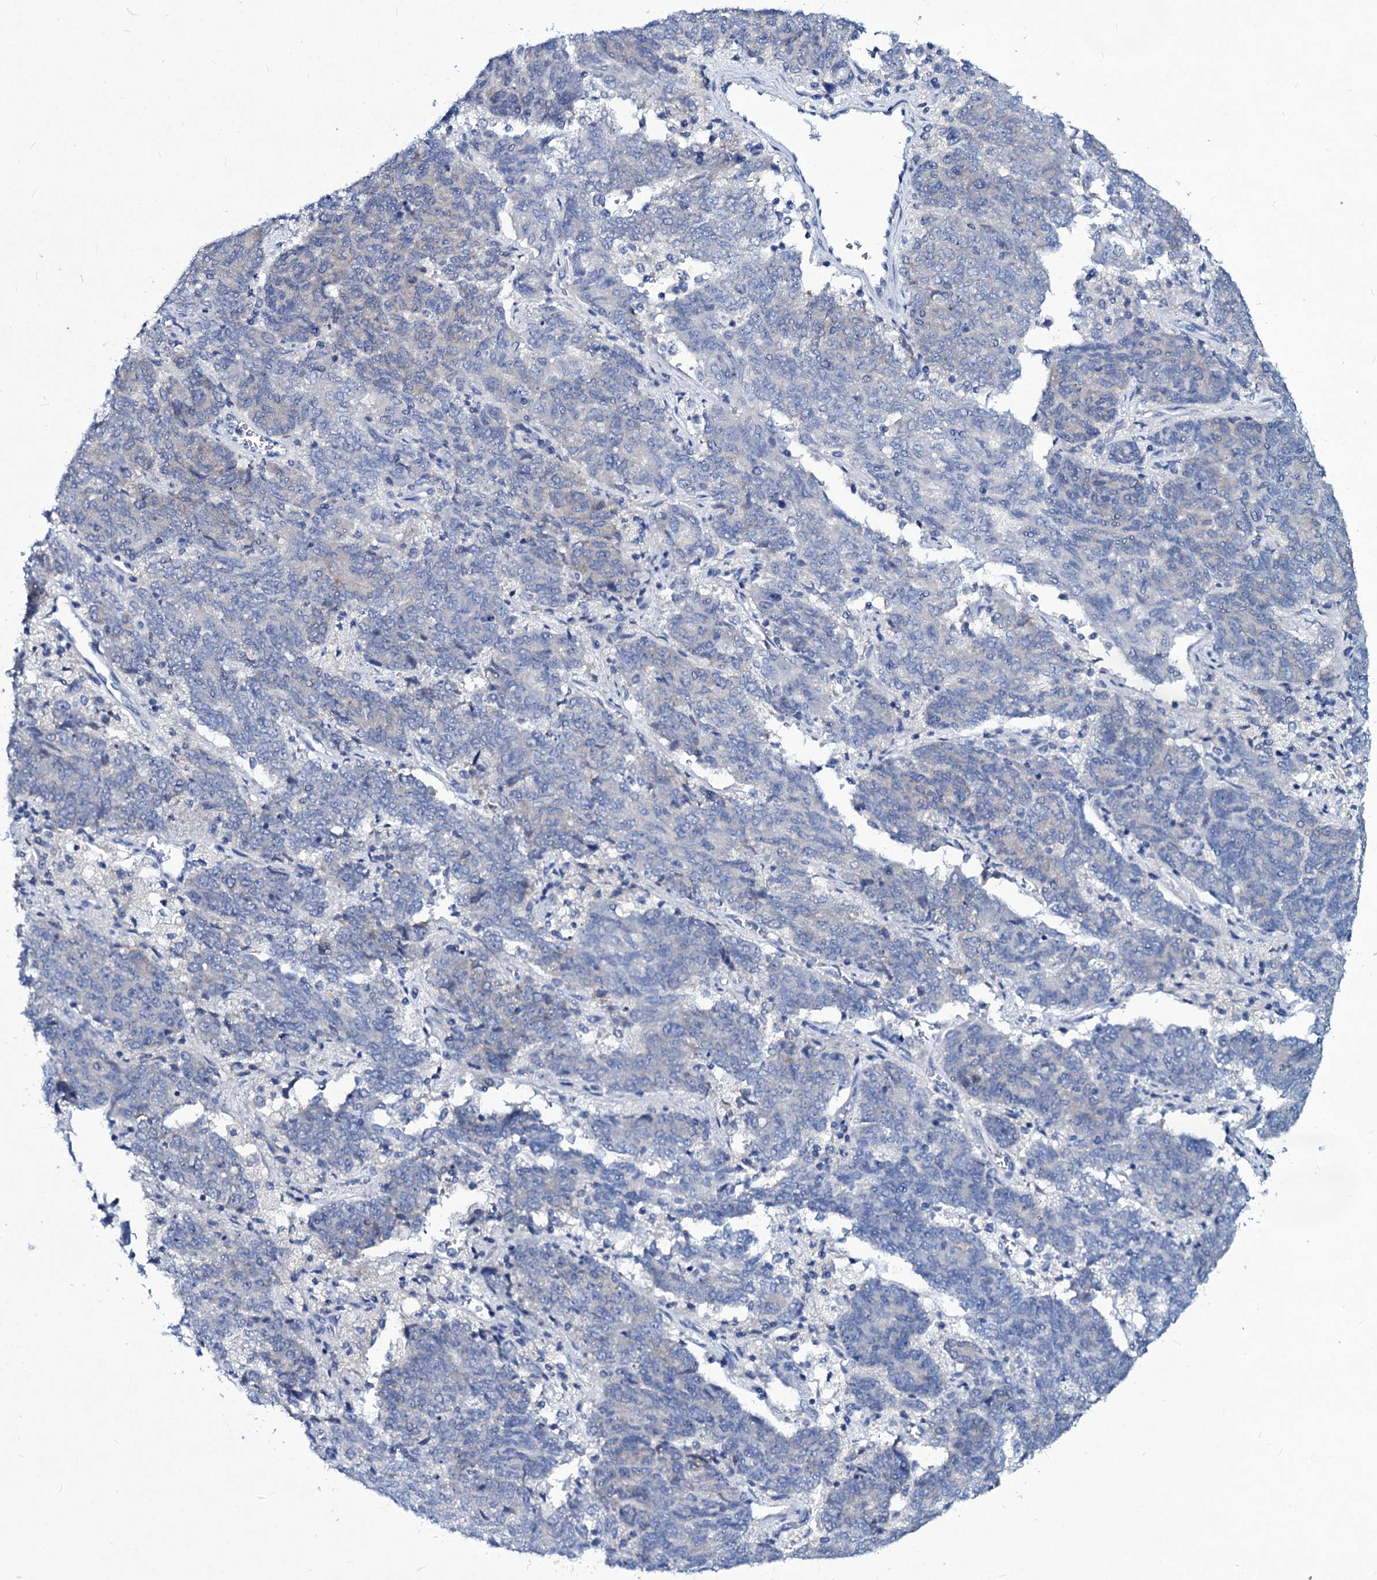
{"staining": {"intensity": "negative", "quantity": "none", "location": "none"}, "tissue": "endometrial cancer", "cell_type": "Tumor cells", "image_type": "cancer", "snomed": [{"axis": "morphology", "description": "Adenocarcinoma, NOS"}, {"axis": "topography", "description": "Endometrium"}], "caption": "Human endometrial cancer stained for a protein using immunohistochemistry (IHC) displays no positivity in tumor cells.", "gene": "TPGS2", "patient": {"sex": "female", "age": 80}}